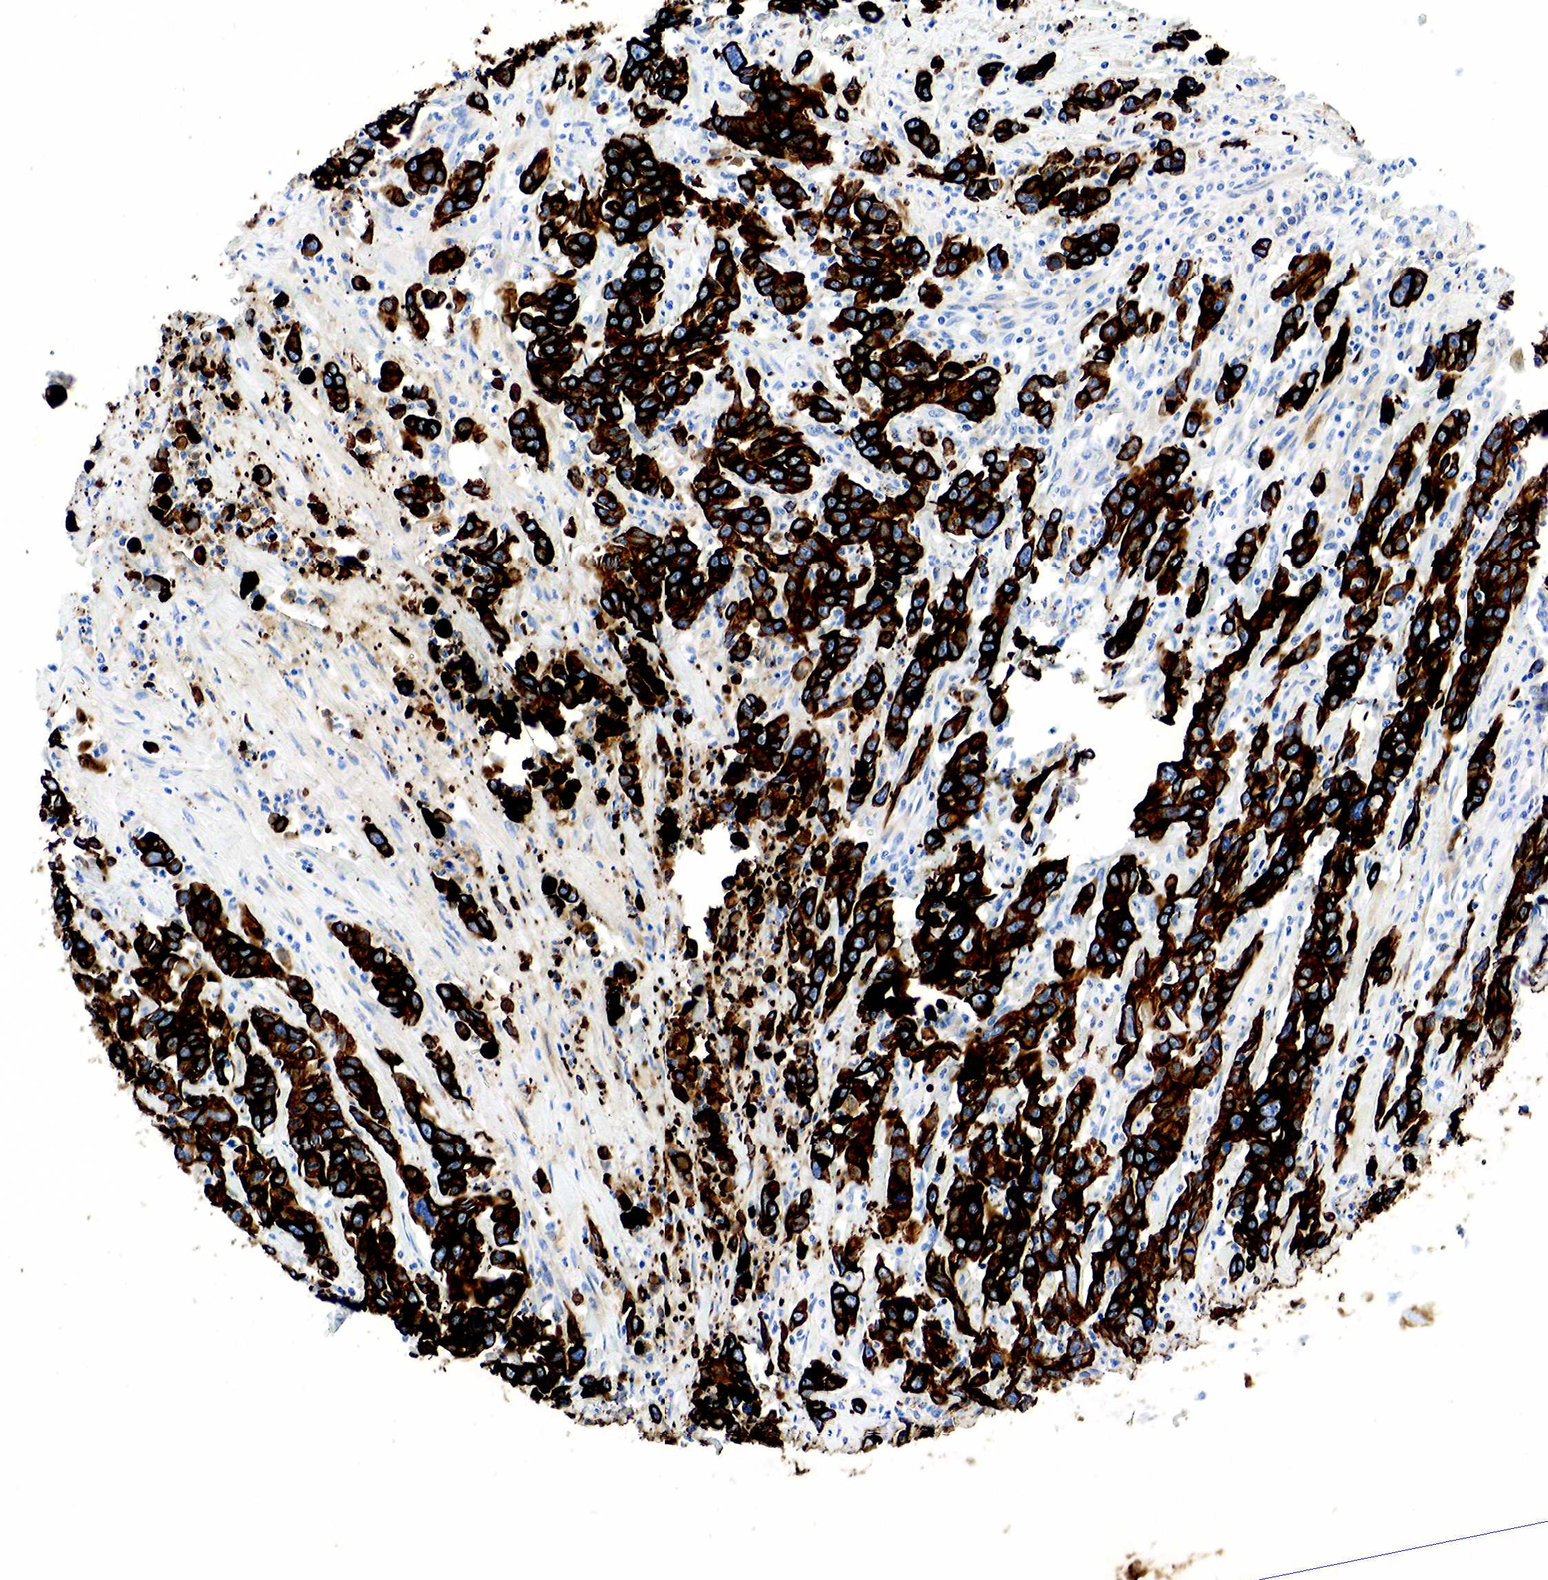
{"staining": {"intensity": "strong", "quantity": ">75%", "location": "cytoplasmic/membranous"}, "tissue": "urothelial cancer", "cell_type": "Tumor cells", "image_type": "cancer", "snomed": [{"axis": "morphology", "description": "Urothelial carcinoma, High grade"}, {"axis": "topography", "description": "Urinary bladder"}], "caption": "Tumor cells demonstrate high levels of strong cytoplasmic/membranous staining in approximately >75% of cells in human urothelial cancer.", "gene": "KRT7", "patient": {"sex": "male", "age": 86}}